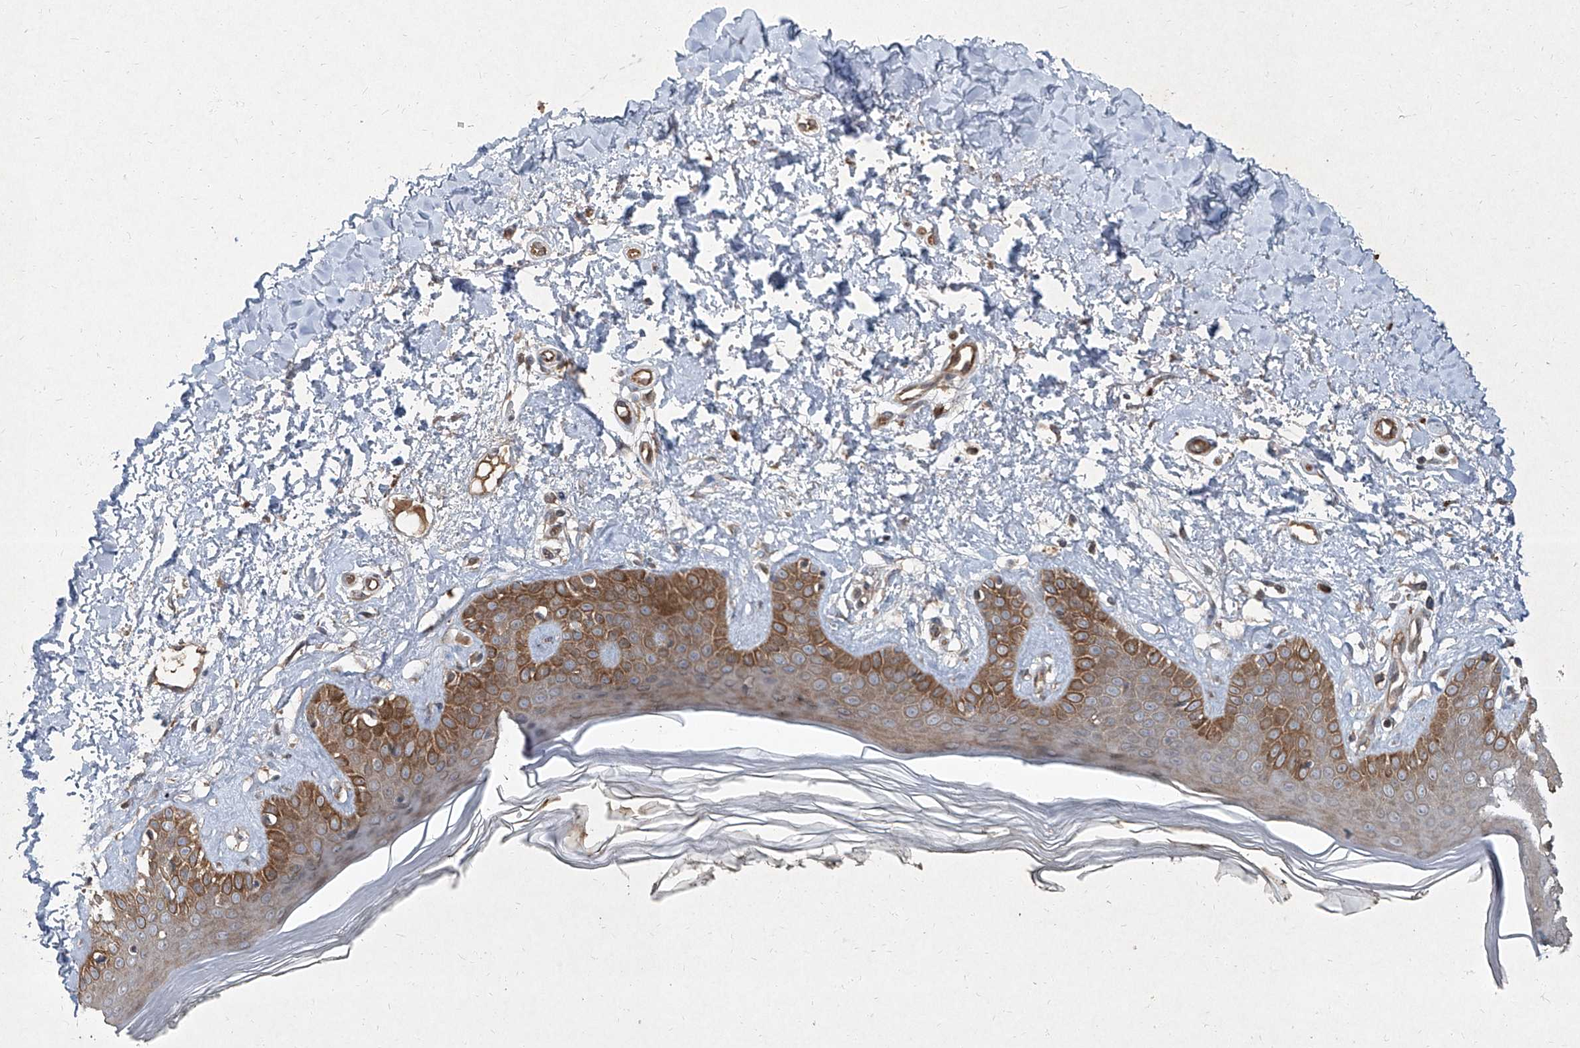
{"staining": {"intensity": "negative", "quantity": "none", "location": "none"}, "tissue": "skin", "cell_type": "Fibroblasts", "image_type": "normal", "snomed": [{"axis": "morphology", "description": "Normal tissue, NOS"}, {"axis": "topography", "description": "Skin"}], "caption": "High magnification brightfield microscopy of normal skin stained with DAB (brown) and counterstained with hematoxylin (blue): fibroblasts show no significant staining.", "gene": "CCN1", "patient": {"sex": "female", "age": 64}}